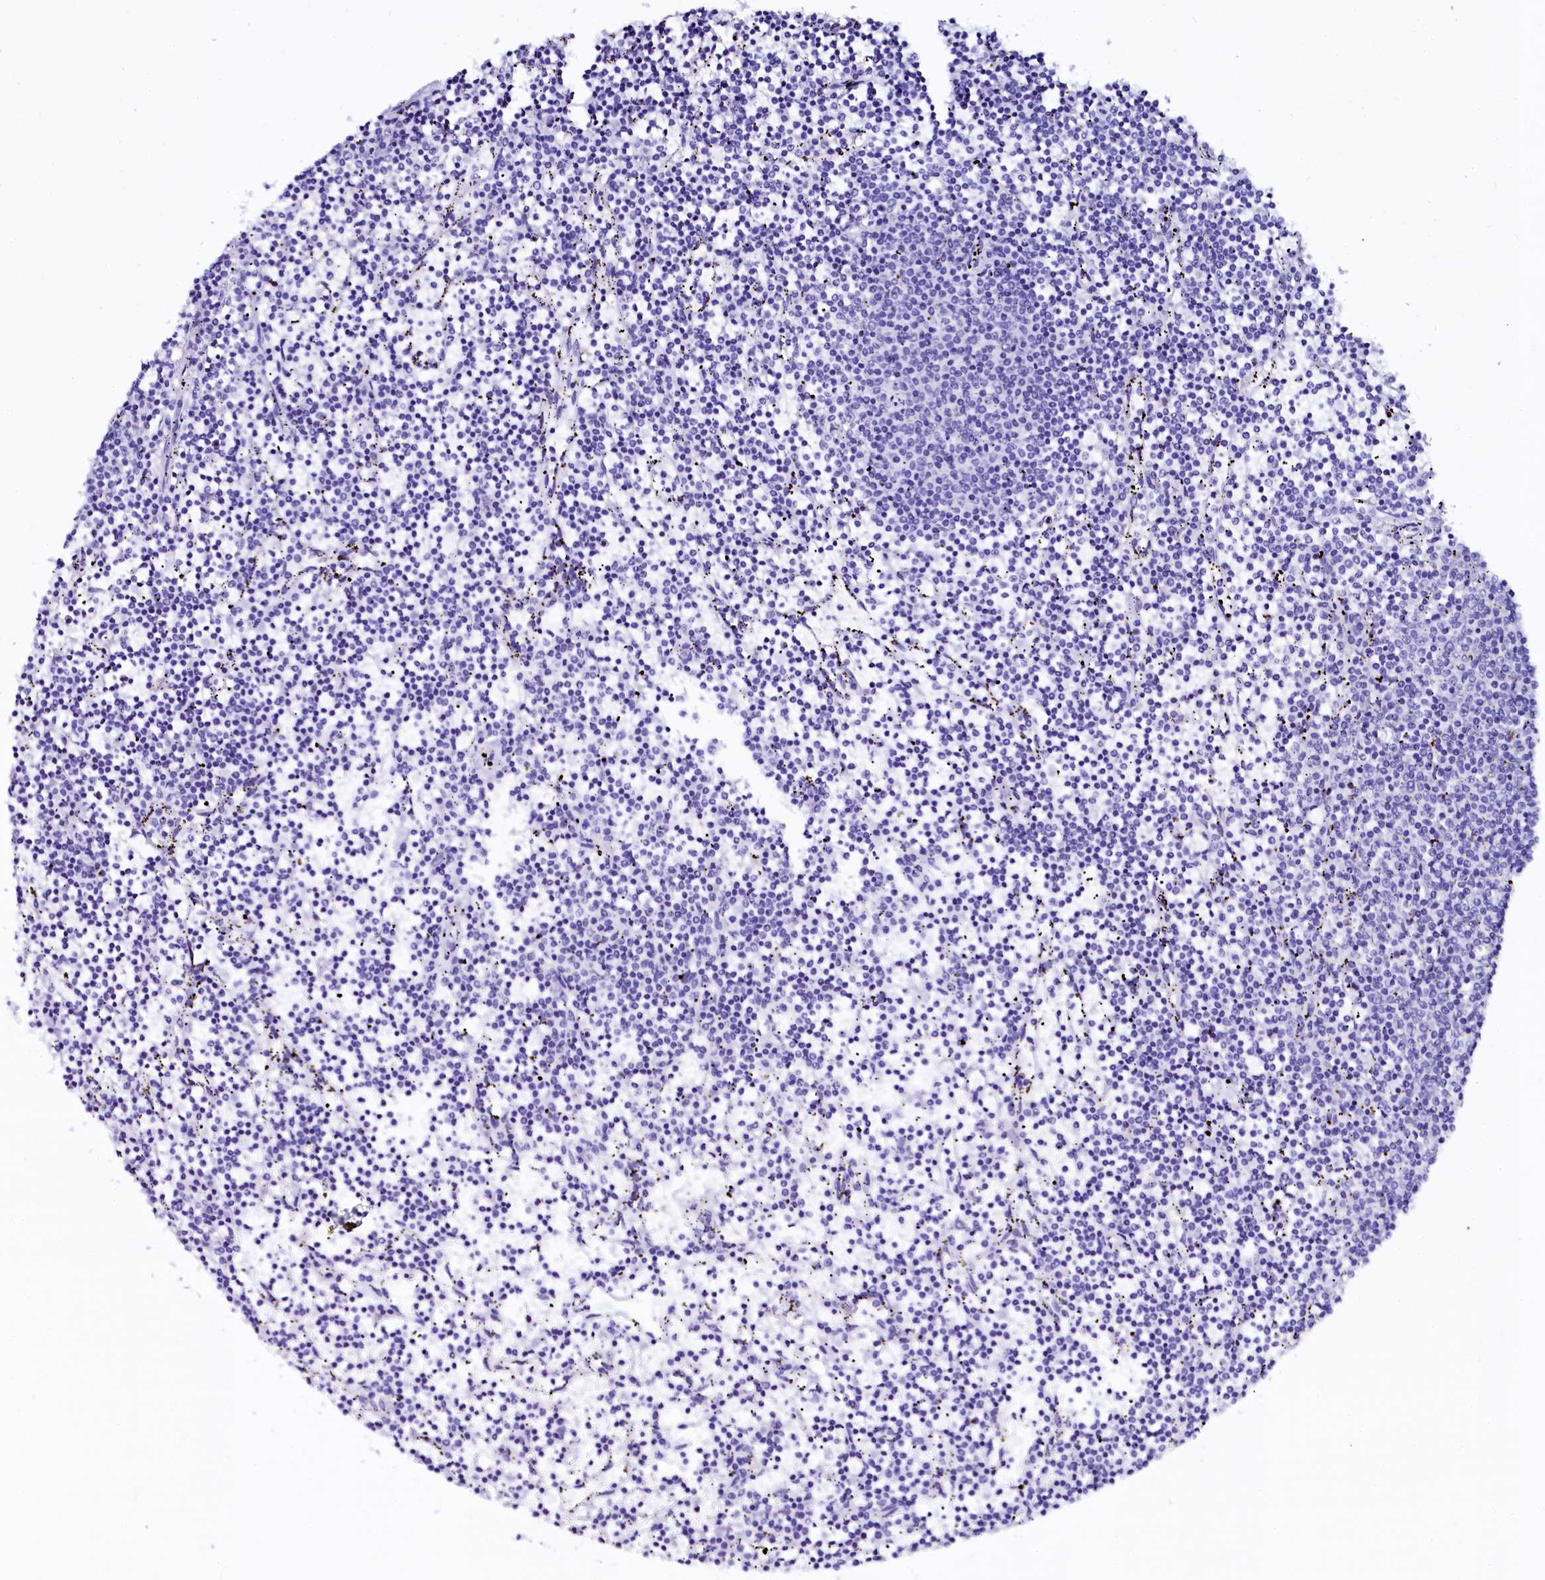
{"staining": {"intensity": "negative", "quantity": "none", "location": "none"}, "tissue": "lymphoma", "cell_type": "Tumor cells", "image_type": "cancer", "snomed": [{"axis": "morphology", "description": "Malignant lymphoma, non-Hodgkin's type, Low grade"}, {"axis": "topography", "description": "Spleen"}], "caption": "Immunohistochemistry (IHC) of human malignant lymphoma, non-Hodgkin's type (low-grade) exhibits no positivity in tumor cells. The staining was performed using DAB to visualize the protein expression in brown, while the nuclei were stained in blue with hematoxylin (Magnification: 20x).", "gene": "SORD", "patient": {"sex": "female", "age": 50}}